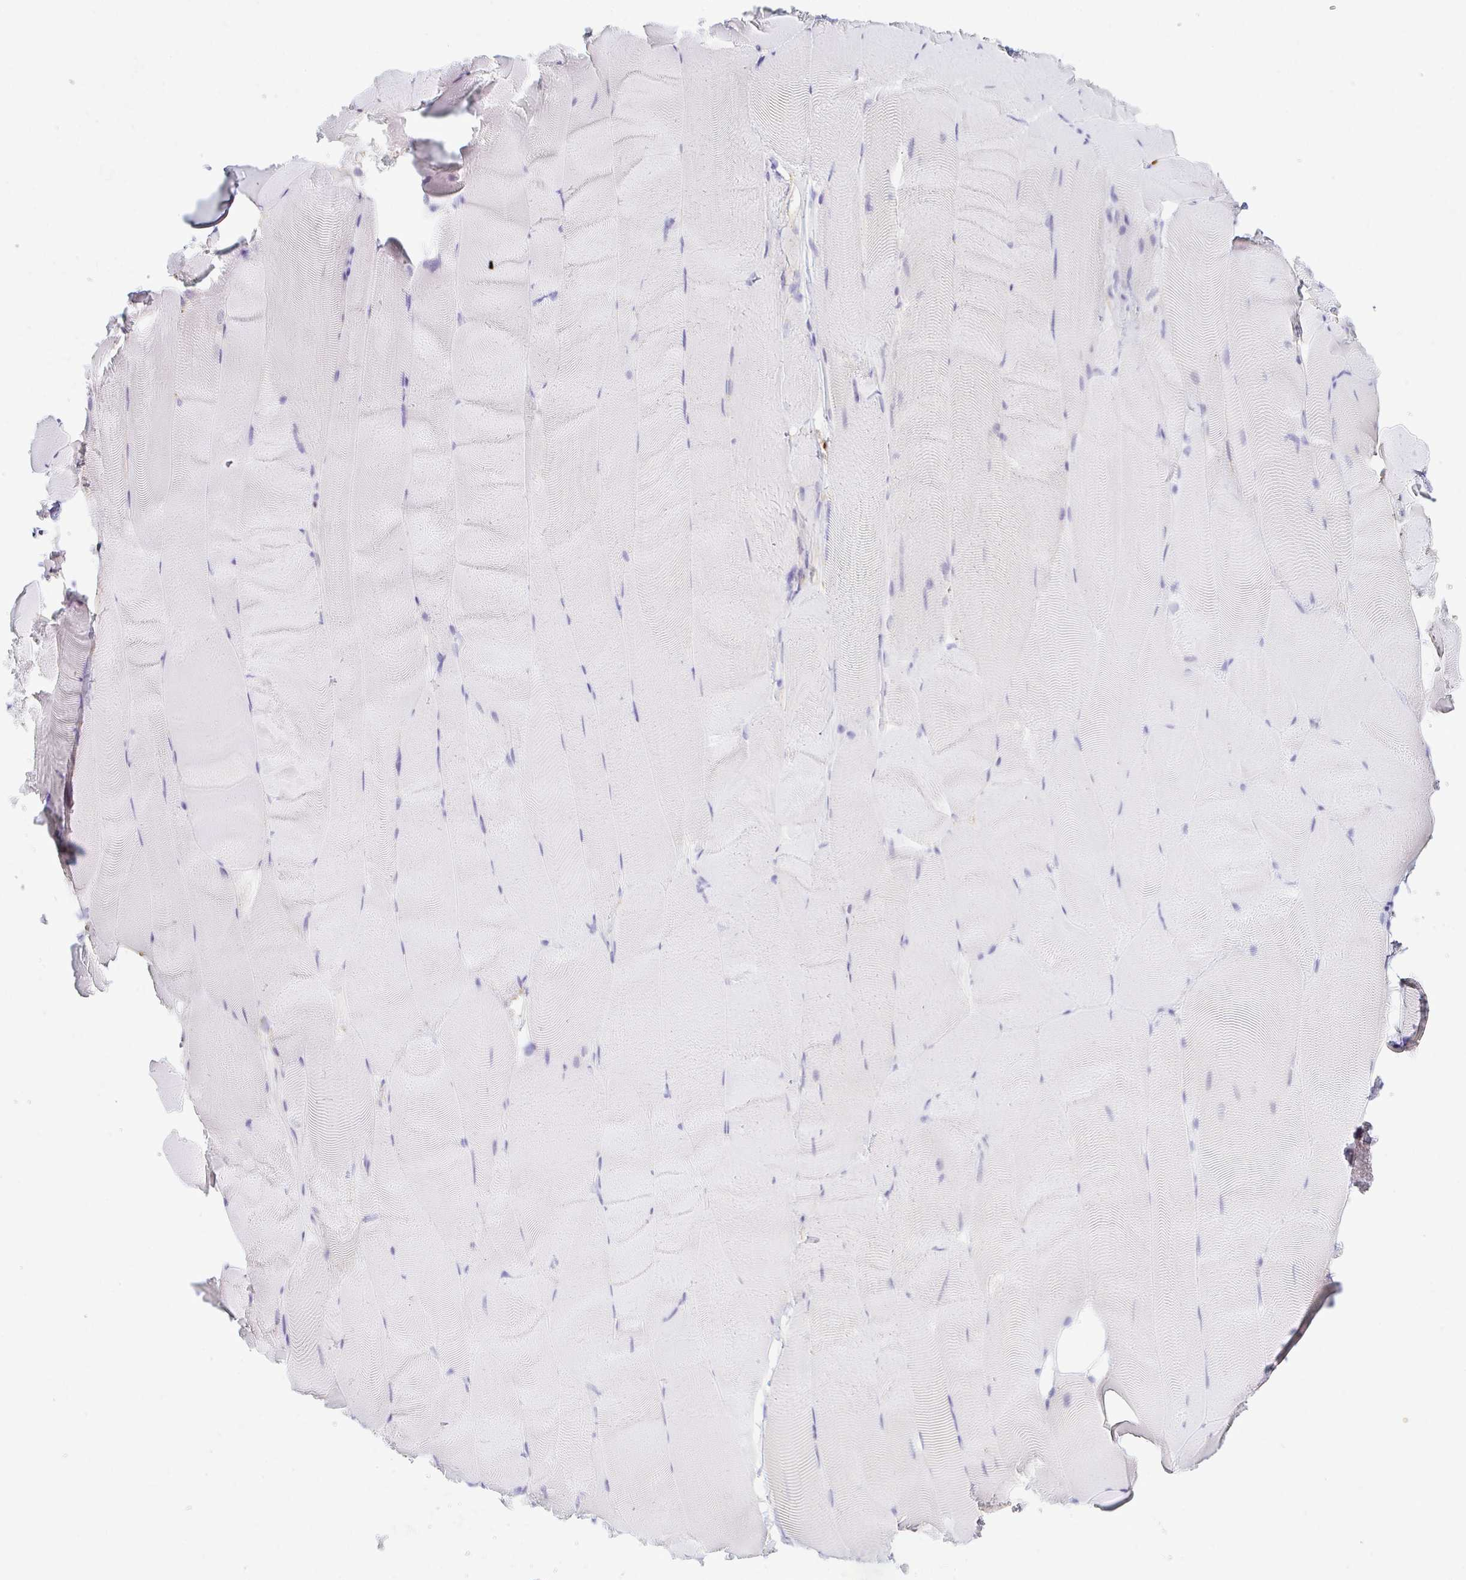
{"staining": {"intensity": "negative", "quantity": "none", "location": "none"}, "tissue": "skeletal muscle", "cell_type": "Myocytes", "image_type": "normal", "snomed": [{"axis": "morphology", "description": "Normal tissue, NOS"}, {"axis": "topography", "description": "Skeletal muscle"}], "caption": "Immunohistochemistry photomicrograph of unremarkable skeletal muscle stained for a protein (brown), which demonstrates no expression in myocytes. Brightfield microscopy of immunohistochemistry stained with DAB (brown) and hematoxylin (blue), captured at high magnification.", "gene": "OR51D1", "patient": {"sex": "female", "age": 64}}